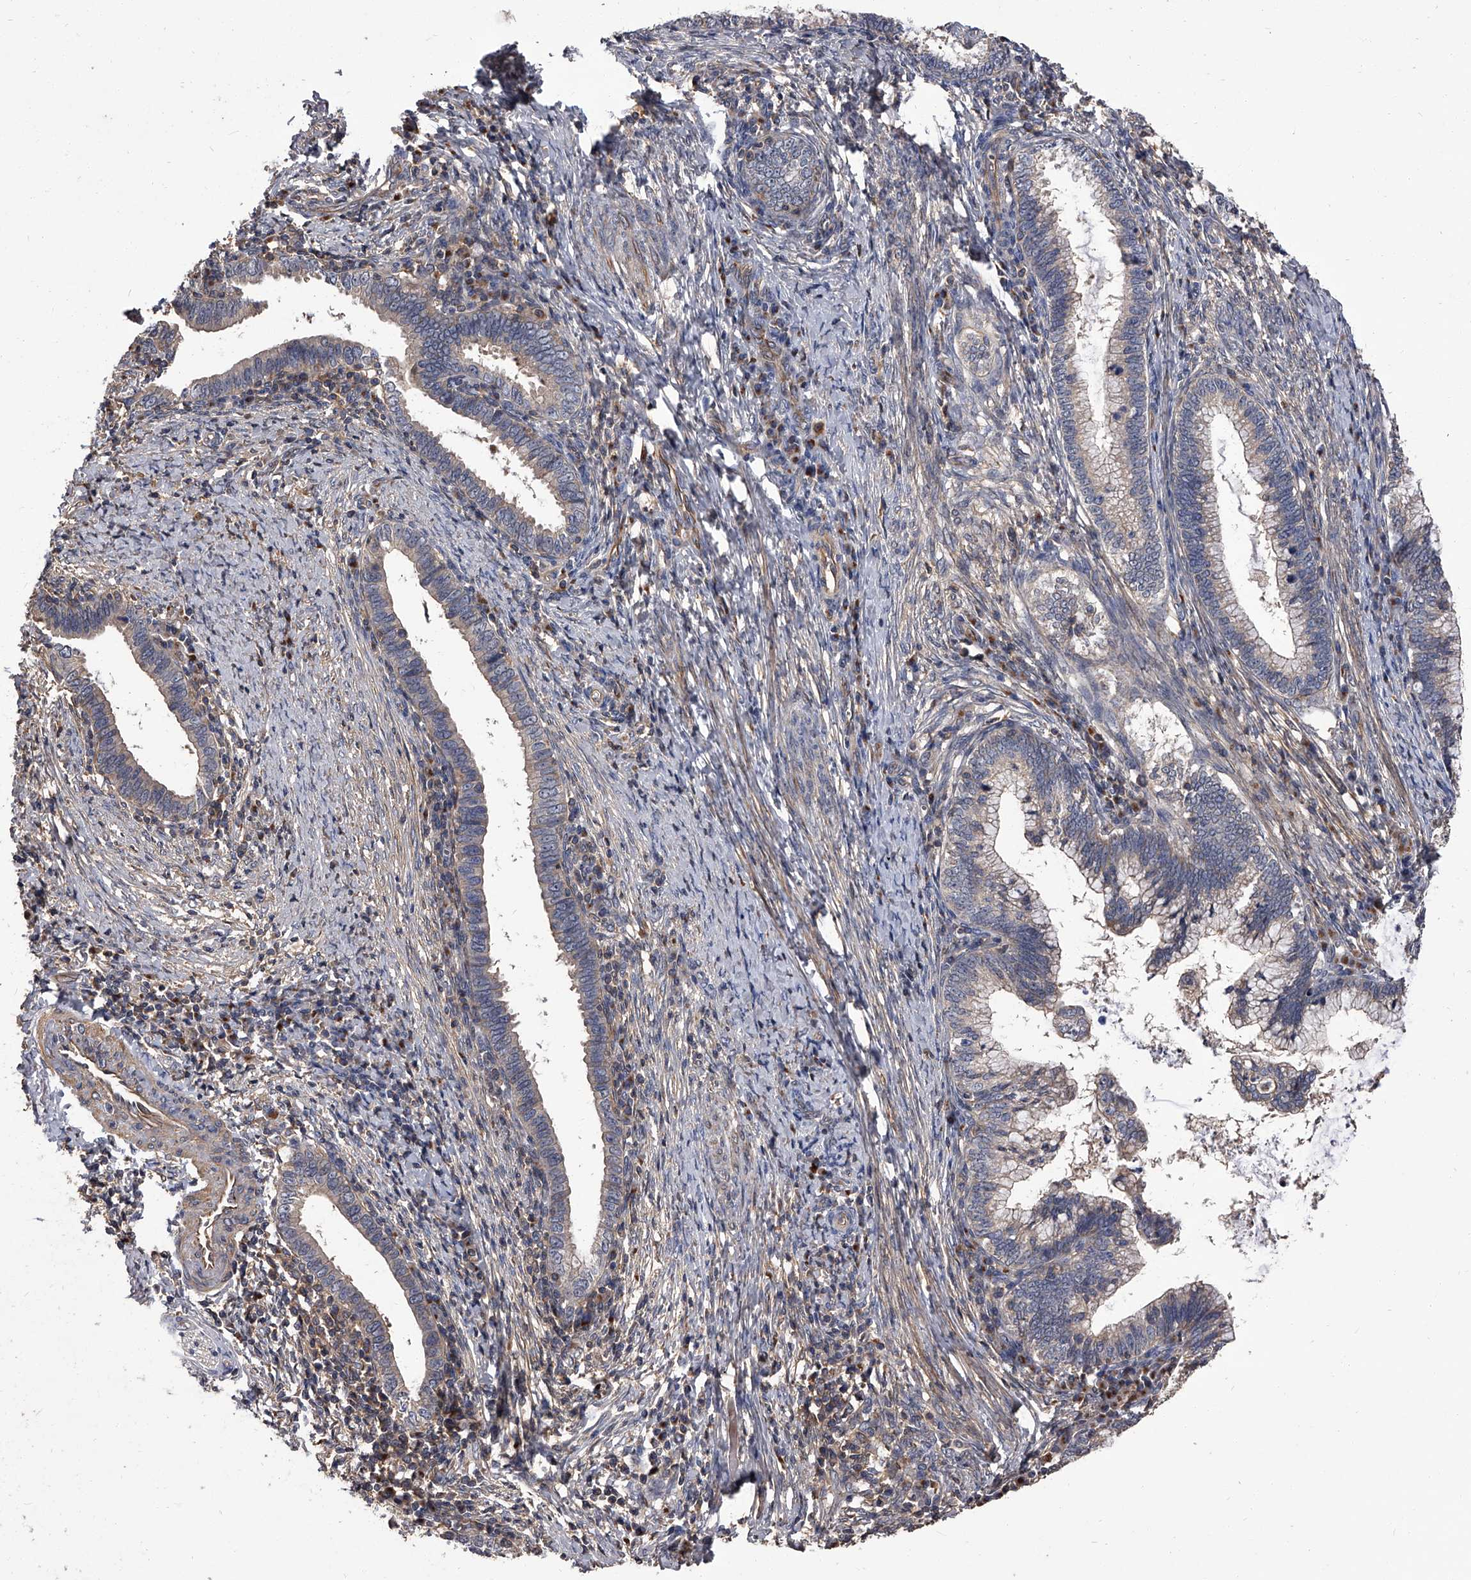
{"staining": {"intensity": "weak", "quantity": "<25%", "location": "cytoplasmic/membranous"}, "tissue": "cervical cancer", "cell_type": "Tumor cells", "image_type": "cancer", "snomed": [{"axis": "morphology", "description": "Adenocarcinoma, NOS"}, {"axis": "topography", "description": "Cervix"}], "caption": "Cervical cancer stained for a protein using immunohistochemistry reveals no staining tumor cells.", "gene": "STK36", "patient": {"sex": "female", "age": 36}}